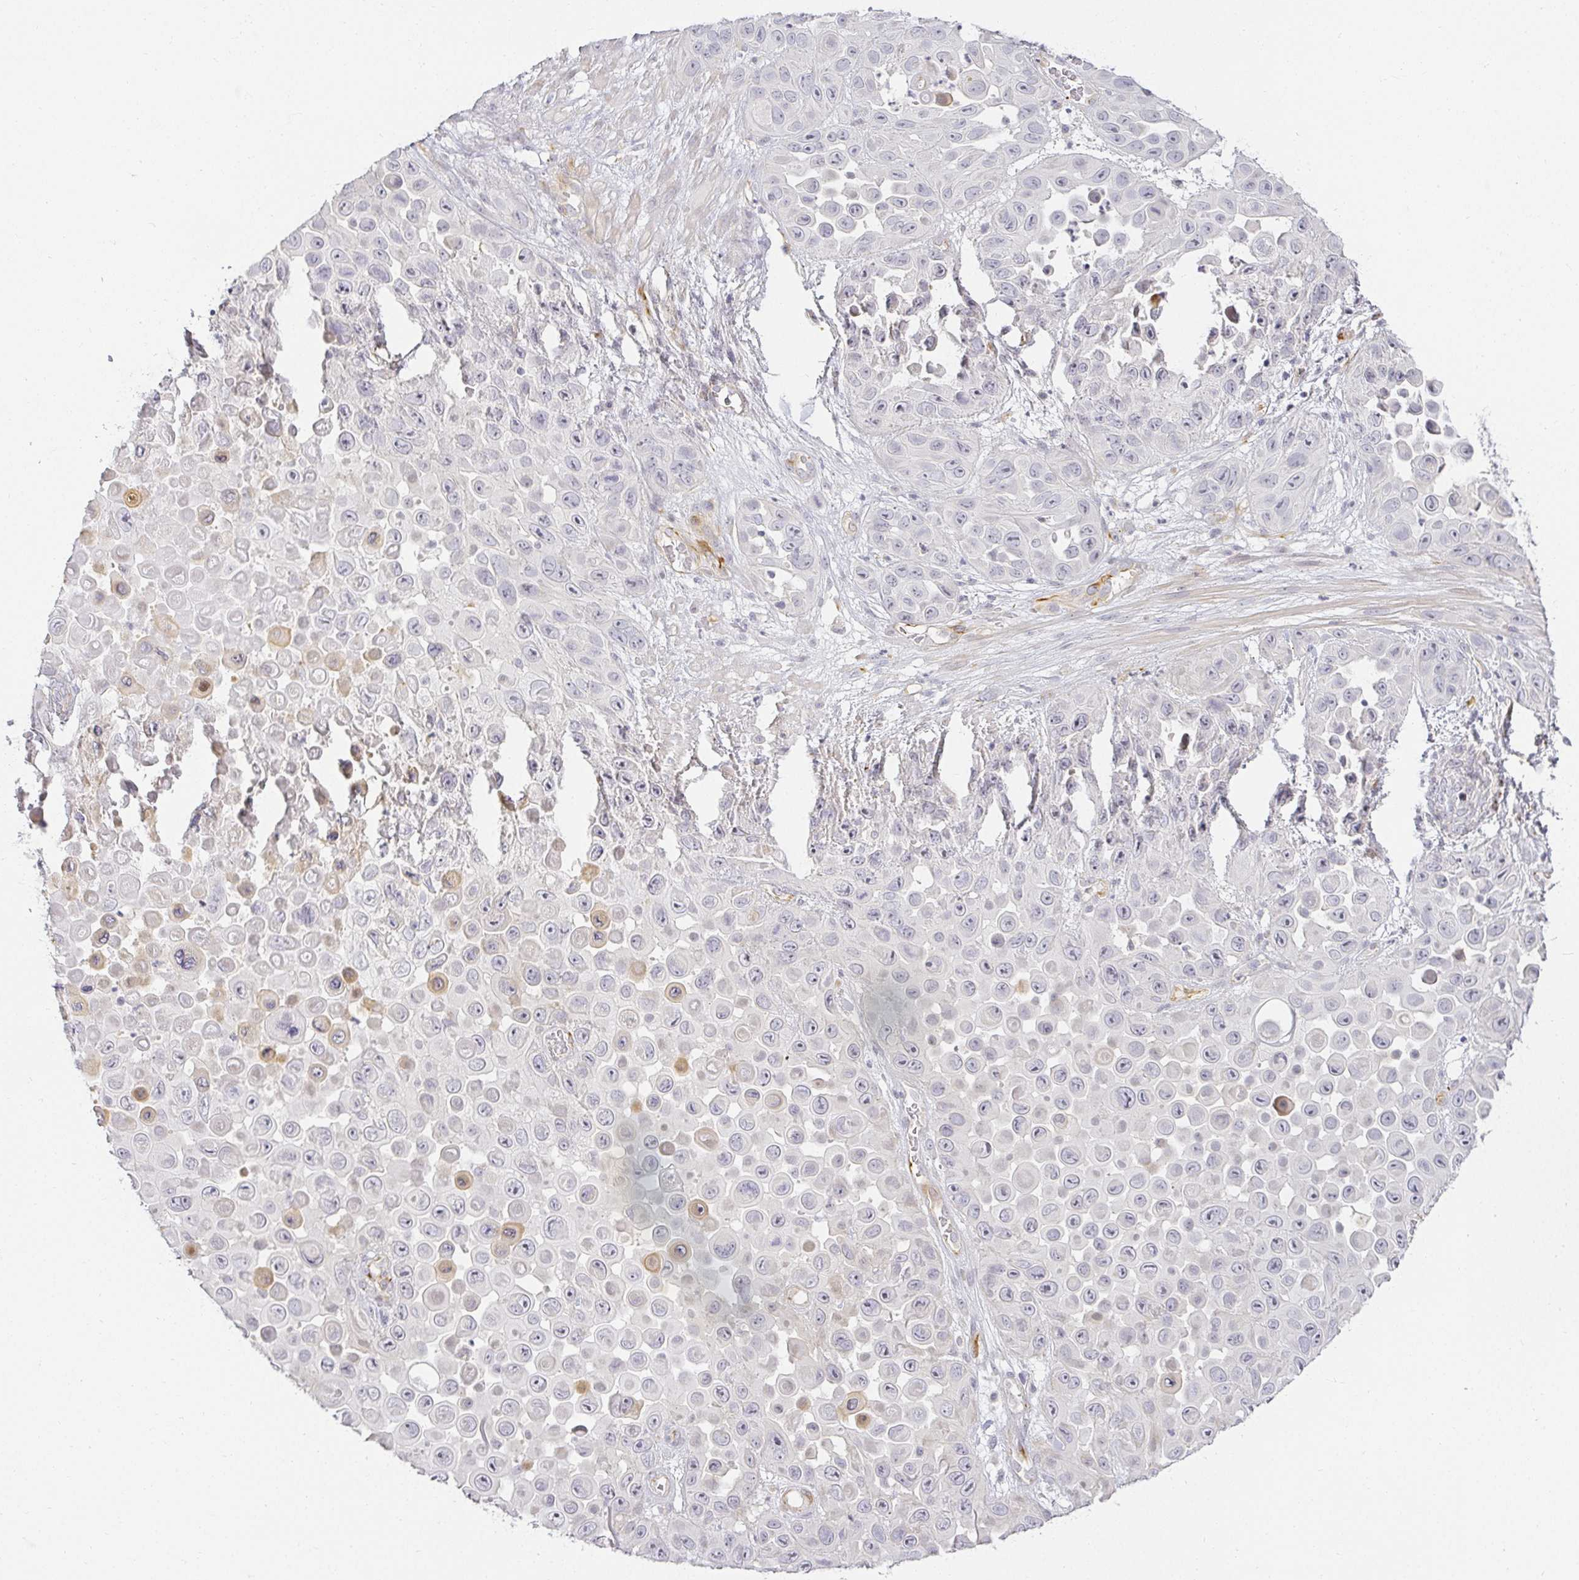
{"staining": {"intensity": "negative", "quantity": "none", "location": "none"}, "tissue": "skin cancer", "cell_type": "Tumor cells", "image_type": "cancer", "snomed": [{"axis": "morphology", "description": "Squamous cell carcinoma, NOS"}, {"axis": "topography", "description": "Skin"}], "caption": "A high-resolution photomicrograph shows IHC staining of skin cancer (squamous cell carcinoma), which displays no significant expression in tumor cells.", "gene": "ACAN", "patient": {"sex": "male", "age": 81}}